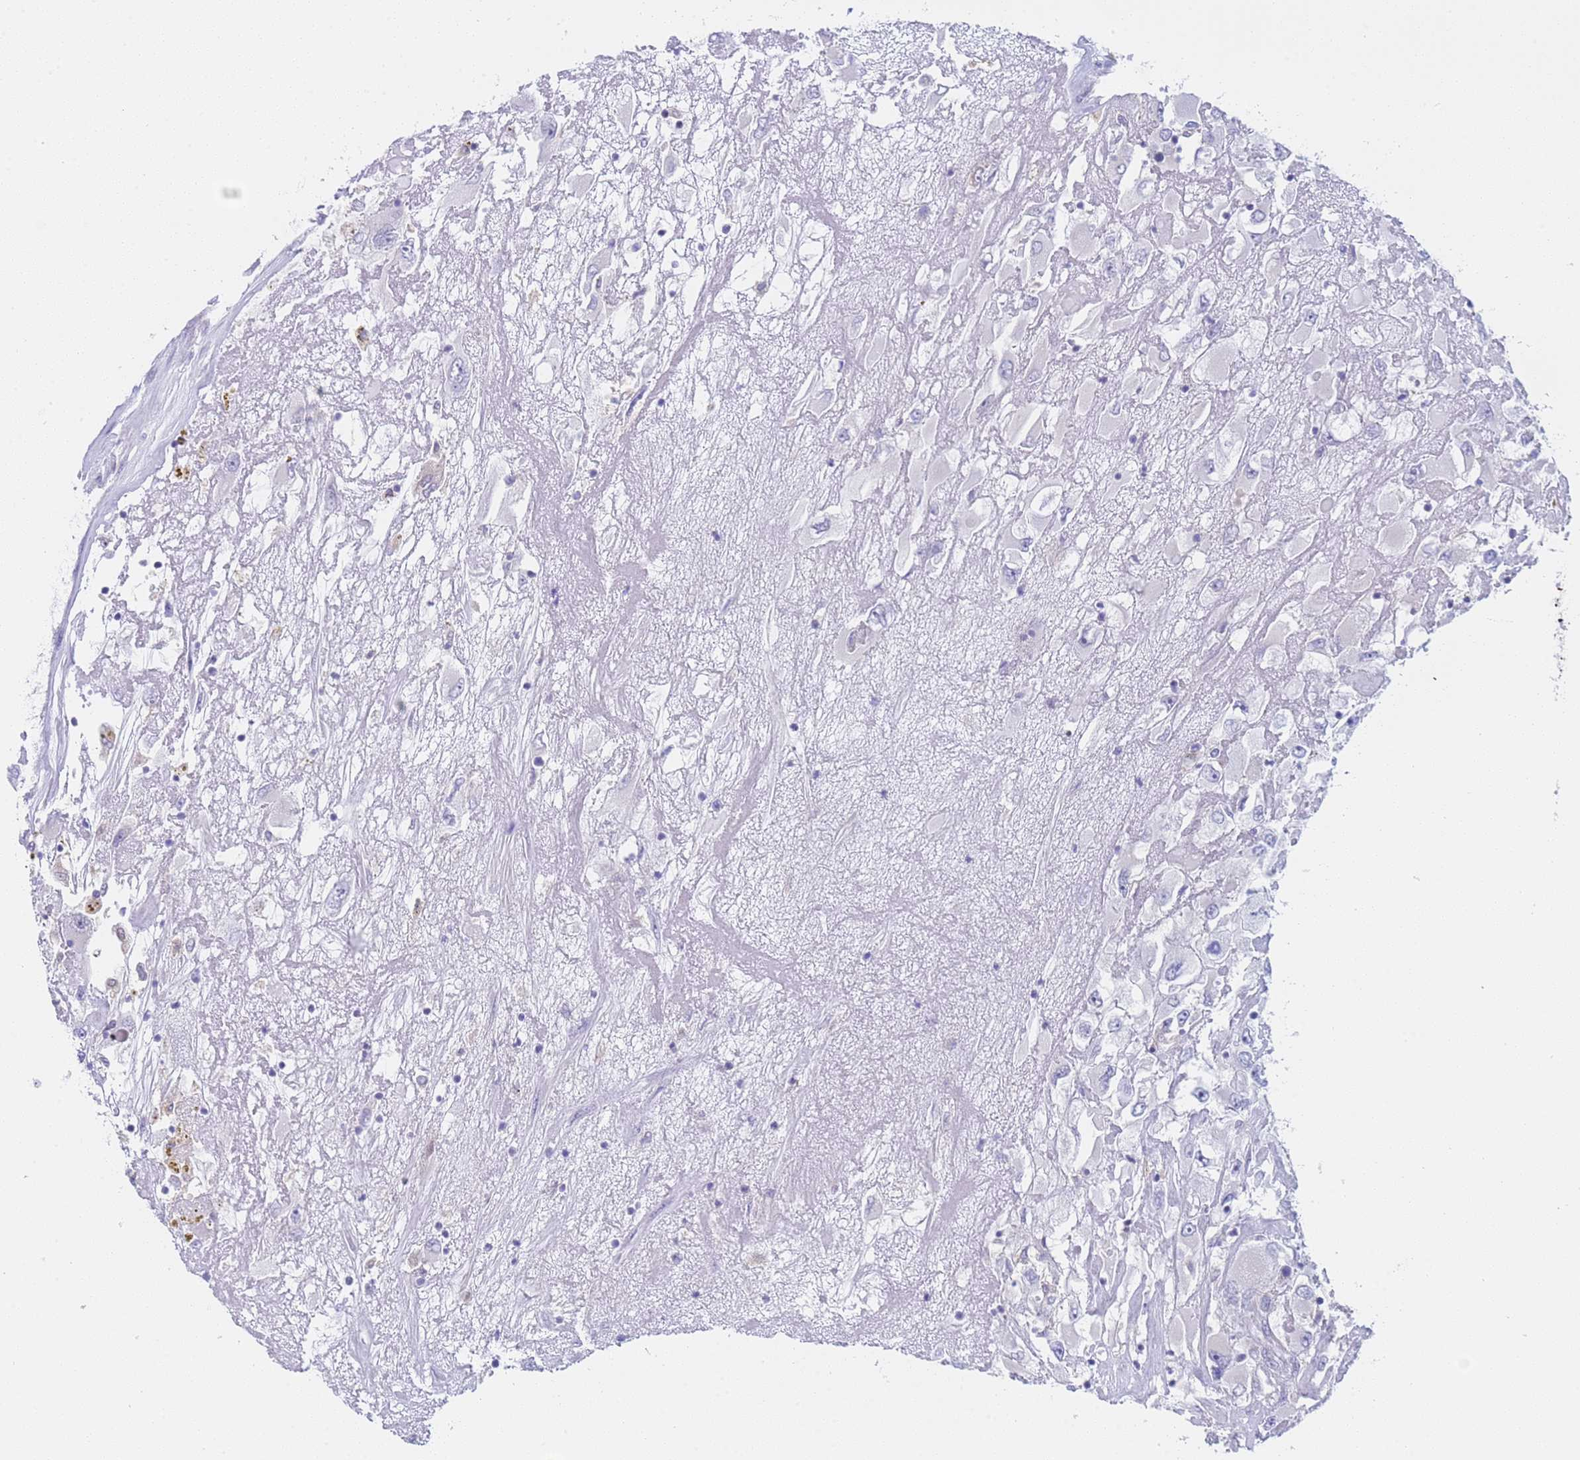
{"staining": {"intensity": "negative", "quantity": "none", "location": "none"}, "tissue": "renal cancer", "cell_type": "Tumor cells", "image_type": "cancer", "snomed": [{"axis": "morphology", "description": "Adenocarcinoma, NOS"}, {"axis": "topography", "description": "Kidney"}], "caption": "A photomicrograph of adenocarcinoma (renal) stained for a protein demonstrates no brown staining in tumor cells.", "gene": "CAPN7", "patient": {"sex": "female", "age": 52}}